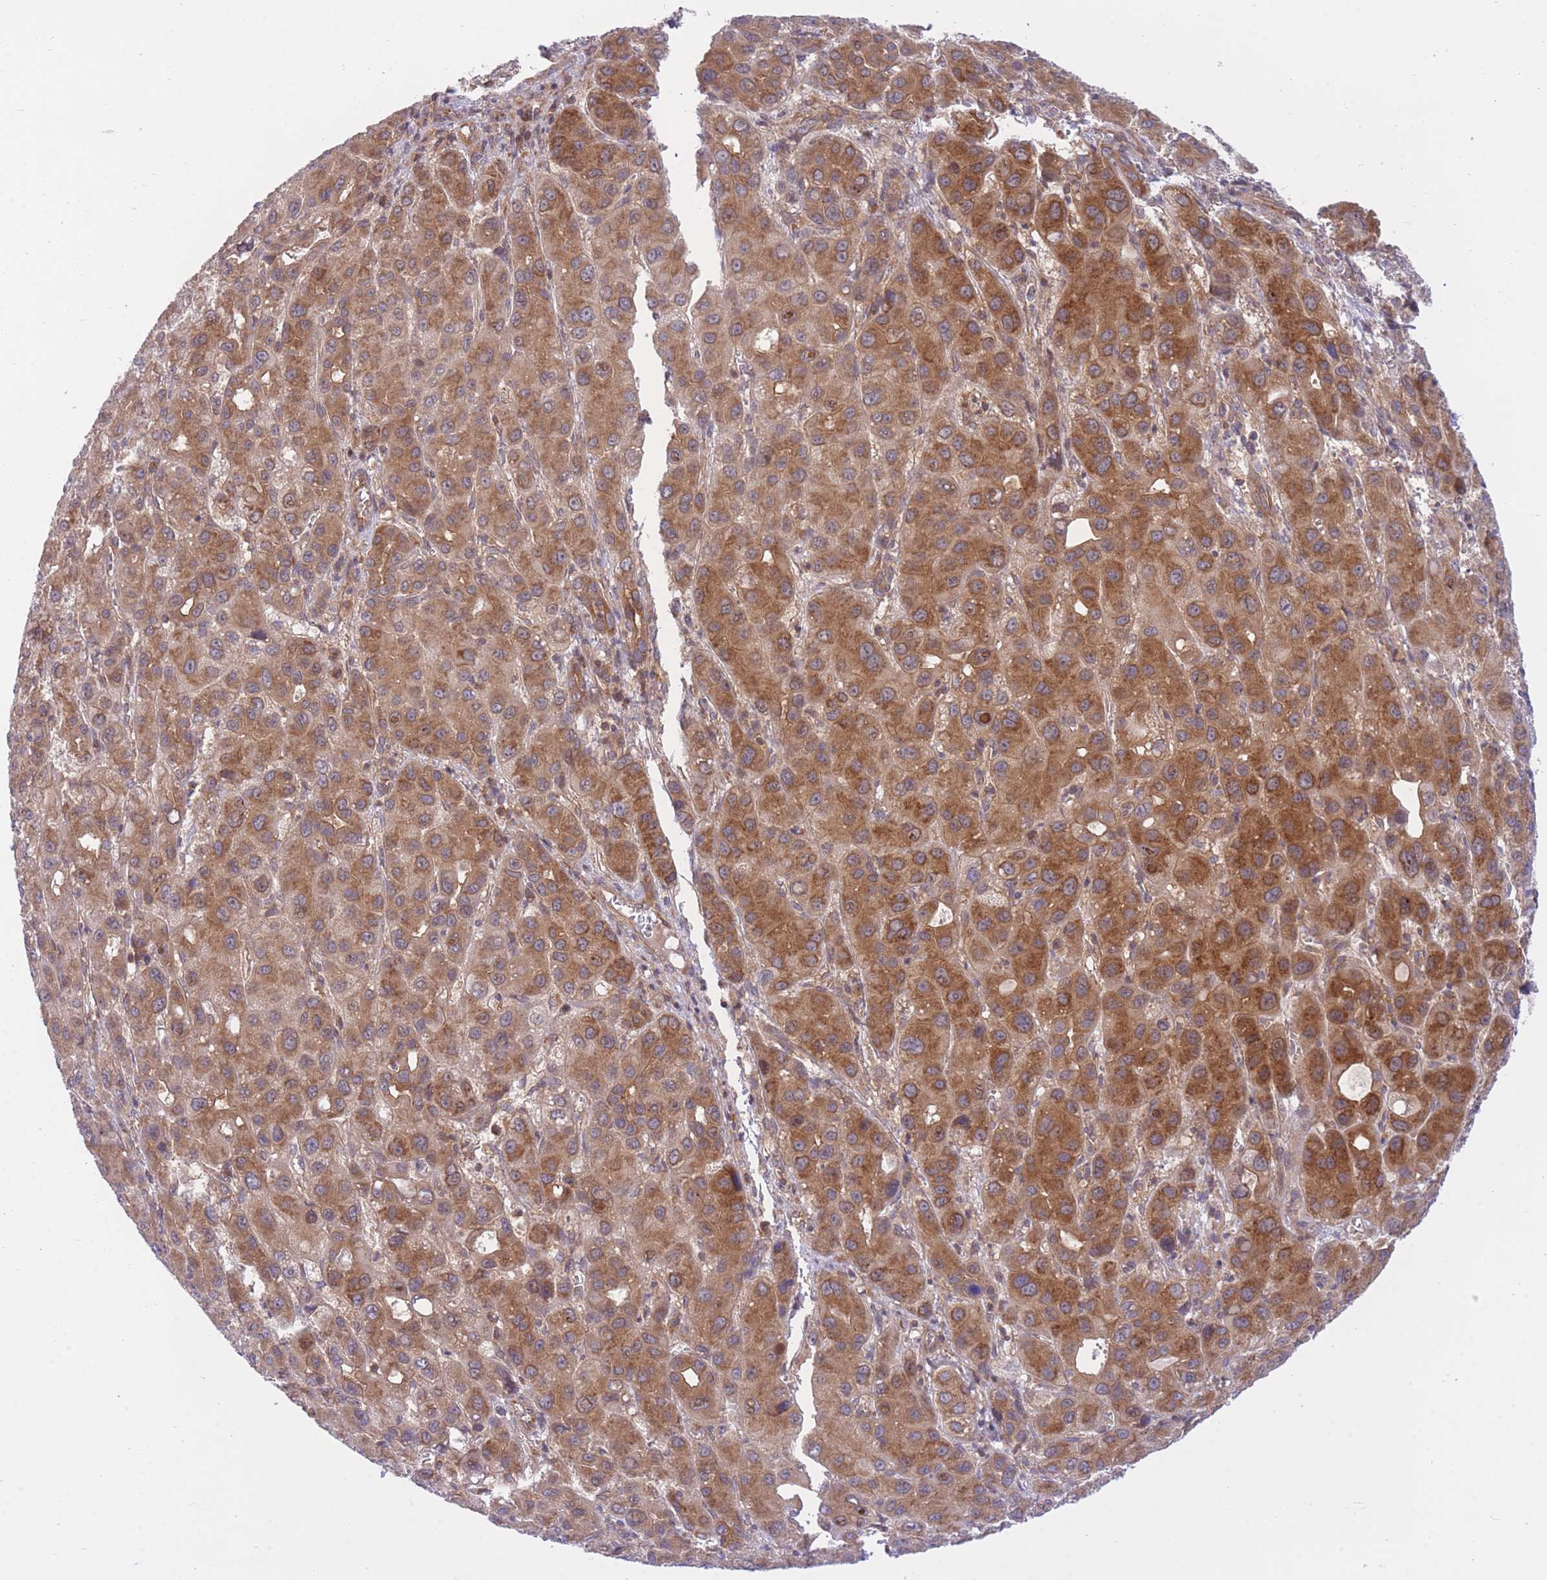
{"staining": {"intensity": "moderate", "quantity": ">75%", "location": "cytoplasmic/membranous"}, "tissue": "liver cancer", "cell_type": "Tumor cells", "image_type": "cancer", "snomed": [{"axis": "morphology", "description": "Carcinoma, Hepatocellular, NOS"}, {"axis": "topography", "description": "Liver"}], "caption": "Tumor cells demonstrate moderate cytoplasmic/membranous staining in about >75% of cells in liver cancer (hepatocellular carcinoma).", "gene": "EIF2B2", "patient": {"sex": "male", "age": 55}}